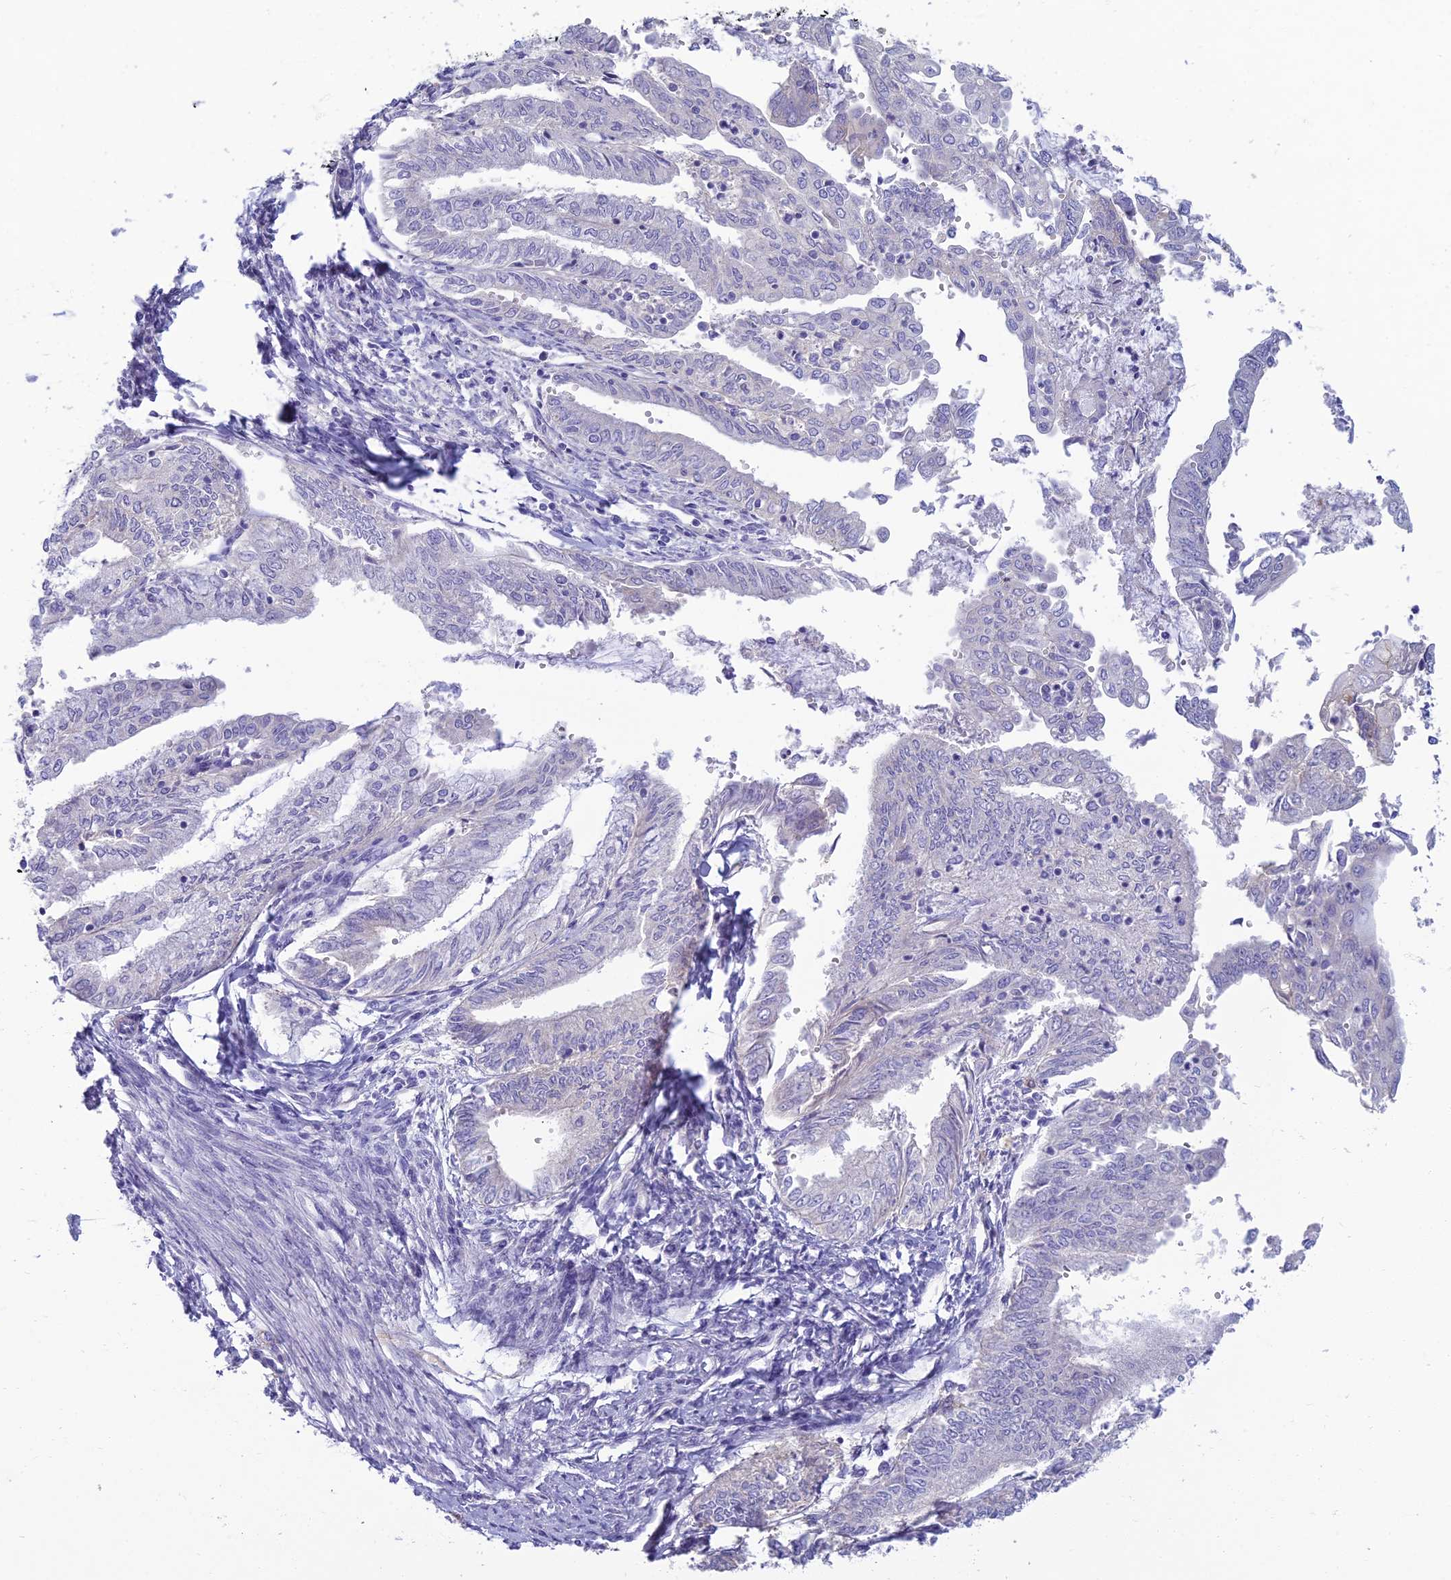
{"staining": {"intensity": "negative", "quantity": "none", "location": "none"}, "tissue": "endometrial cancer", "cell_type": "Tumor cells", "image_type": "cancer", "snomed": [{"axis": "morphology", "description": "Adenocarcinoma, NOS"}, {"axis": "topography", "description": "Endometrium"}], "caption": "Tumor cells are negative for protein expression in human adenocarcinoma (endometrial).", "gene": "NEURL1", "patient": {"sex": "female", "age": 66}}